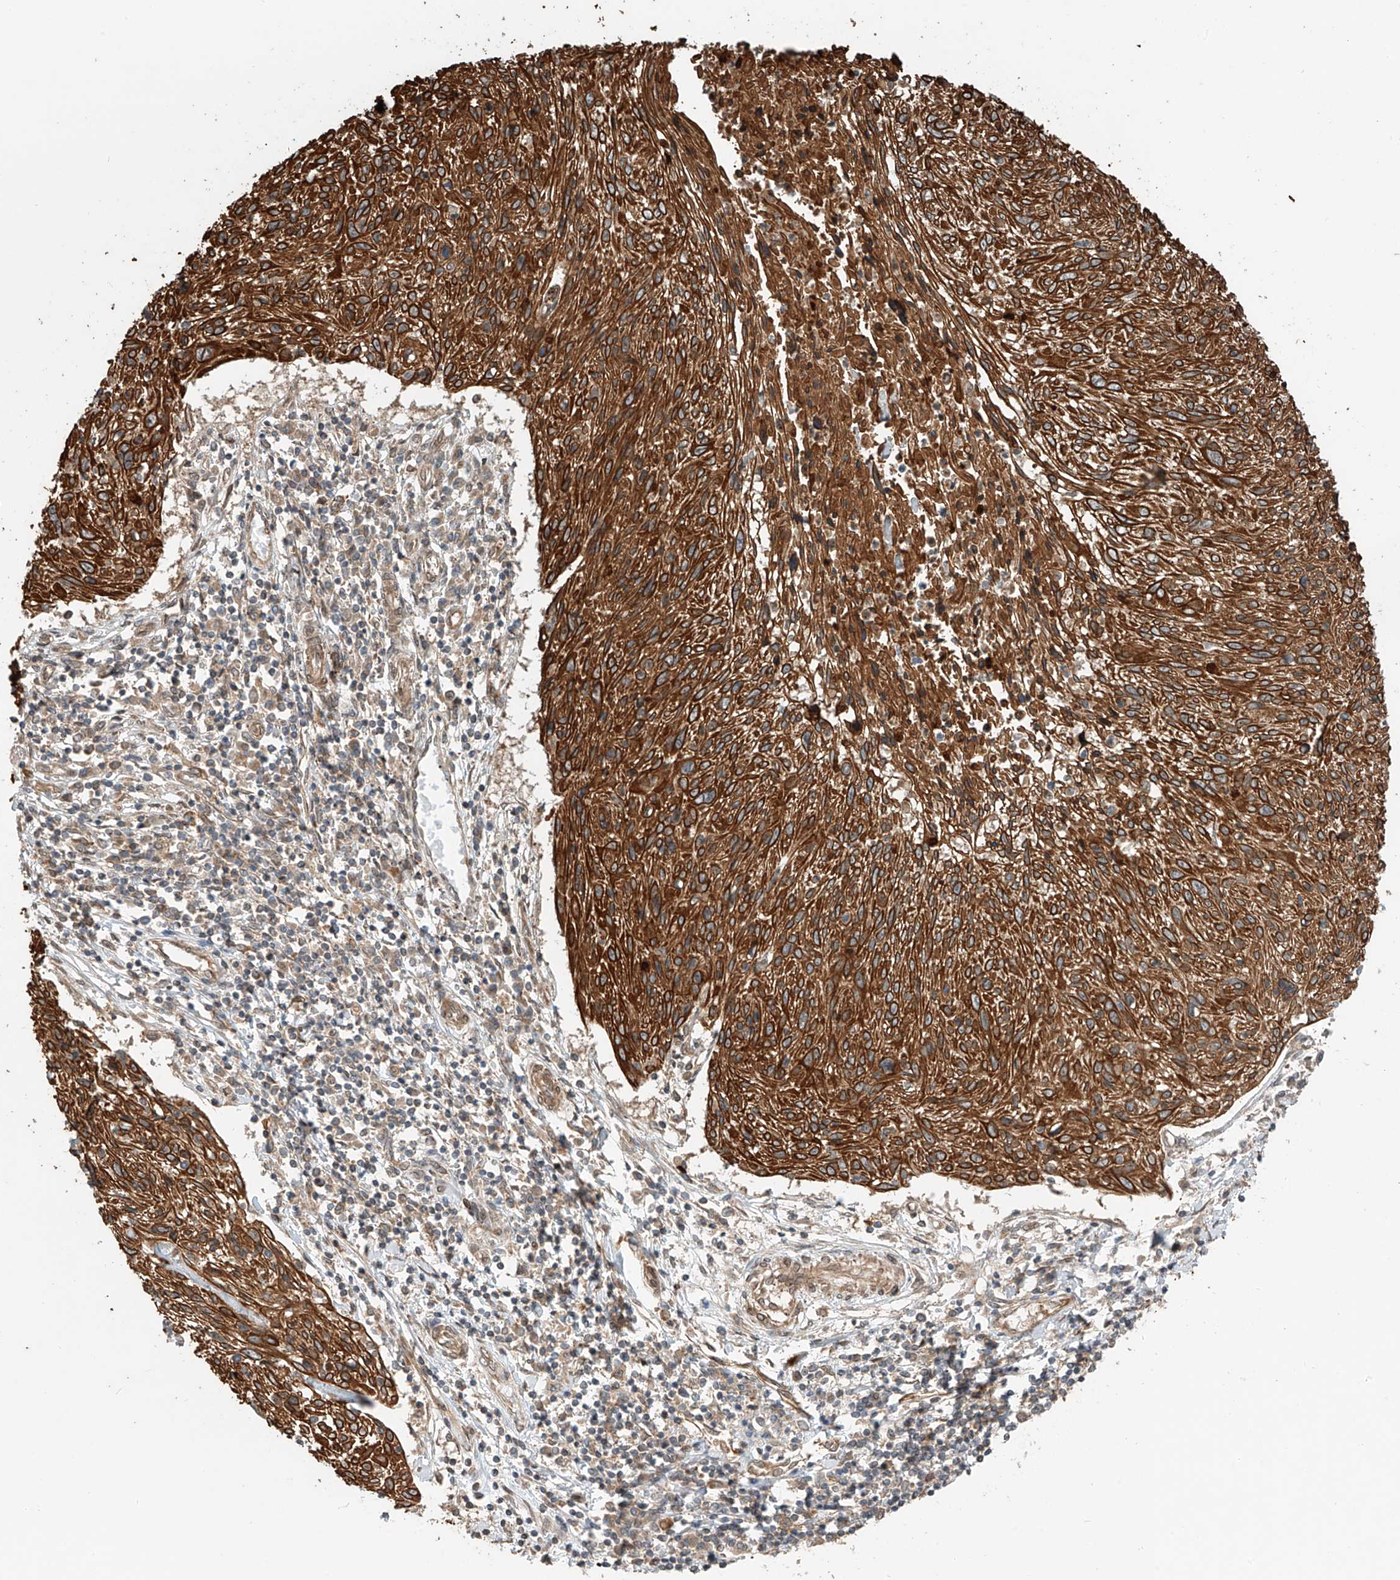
{"staining": {"intensity": "strong", "quantity": ">75%", "location": "cytoplasmic/membranous"}, "tissue": "cervical cancer", "cell_type": "Tumor cells", "image_type": "cancer", "snomed": [{"axis": "morphology", "description": "Squamous cell carcinoma, NOS"}, {"axis": "topography", "description": "Cervix"}], "caption": "Squamous cell carcinoma (cervical) stained with immunohistochemistry exhibits strong cytoplasmic/membranous expression in approximately >75% of tumor cells. The protein is shown in brown color, while the nuclei are stained blue.", "gene": "CEP162", "patient": {"sex": "female", "age": 51}}